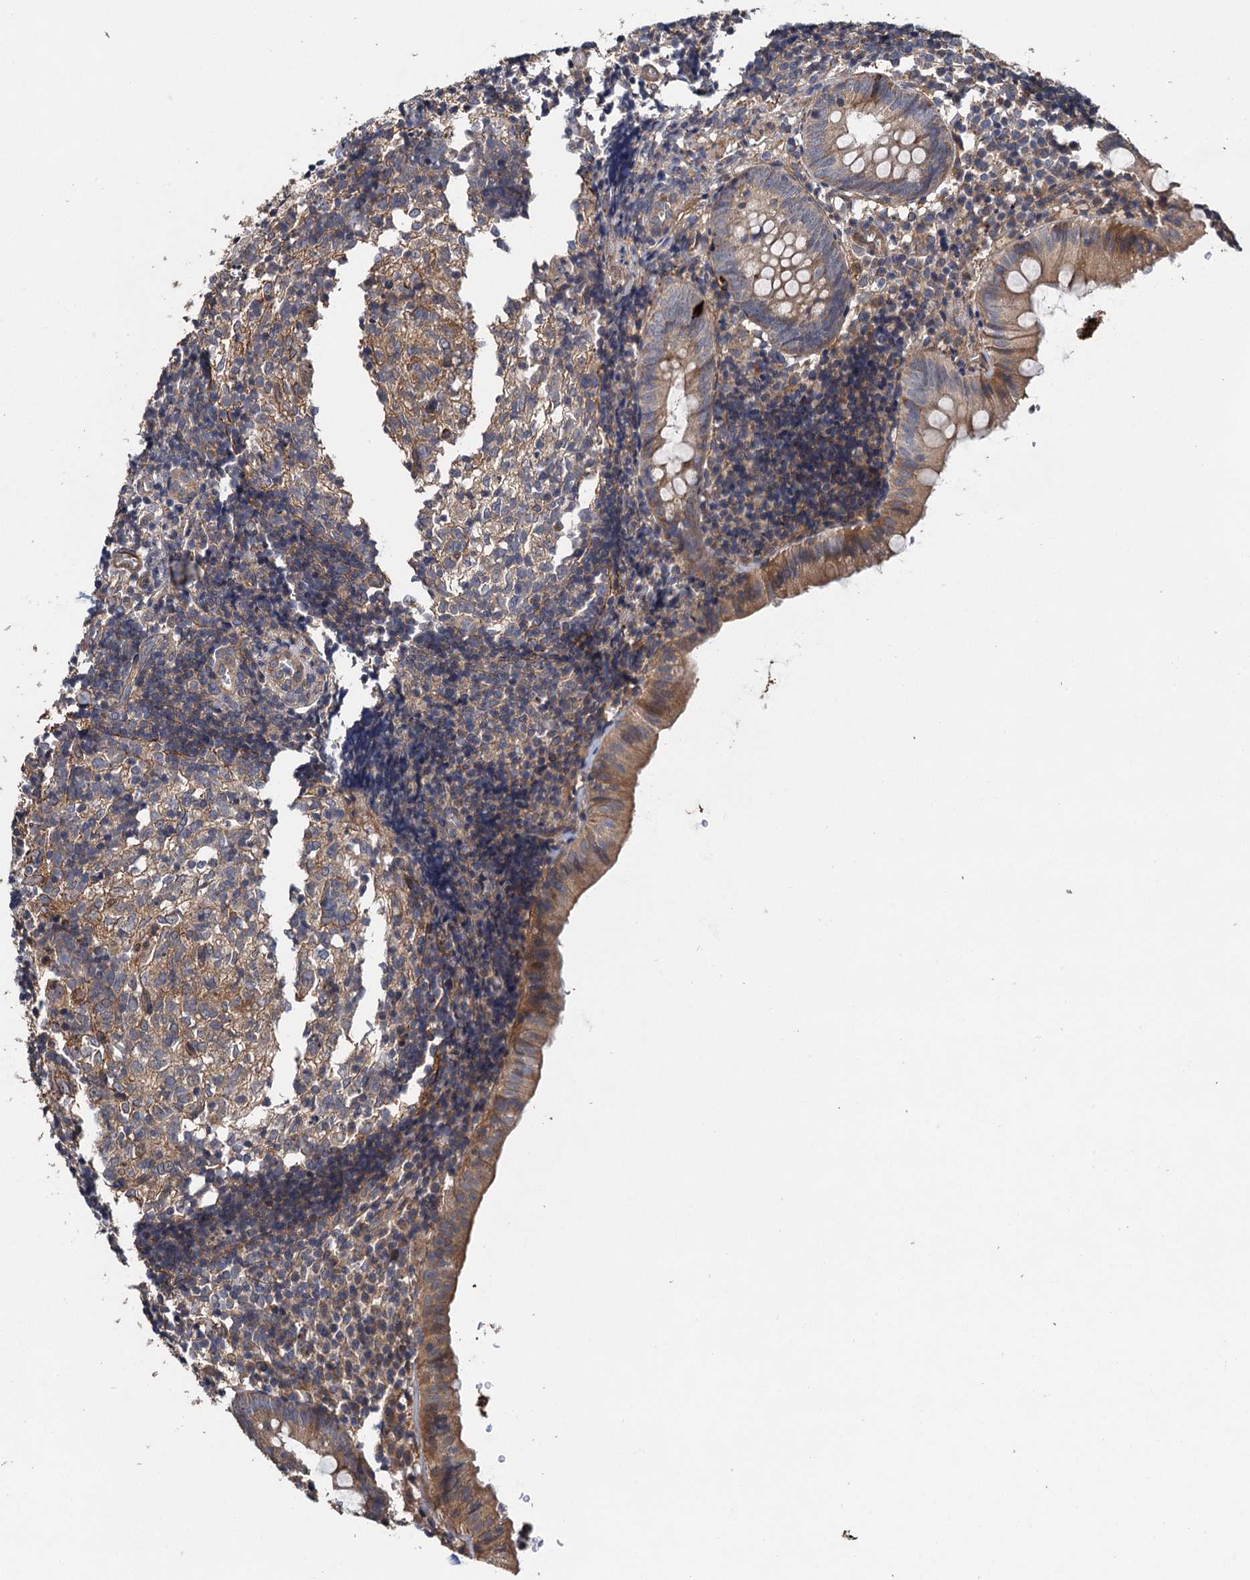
{"staining": {"intensity": "moderate", "quantity": ">75%", "location": "cytoplasmic/membranous"}, "tissue": "appendix", "cell_type": "Glandular cells", "image_type": "normal", "snomed": [{"axis": "morphology", "description": "Normal tissue, NOS"}, {"axis": "topography", "description": "Appendix"}], "caption": "A high-resolution micrograph shows immunohistochemistry staining of unremarkable appendix, which shows moderate cytoplasmic/membranous expression in about >75% of glandular cells.", "gene": "MEAK7", "patient": {"sex": "male", "age": 8}}